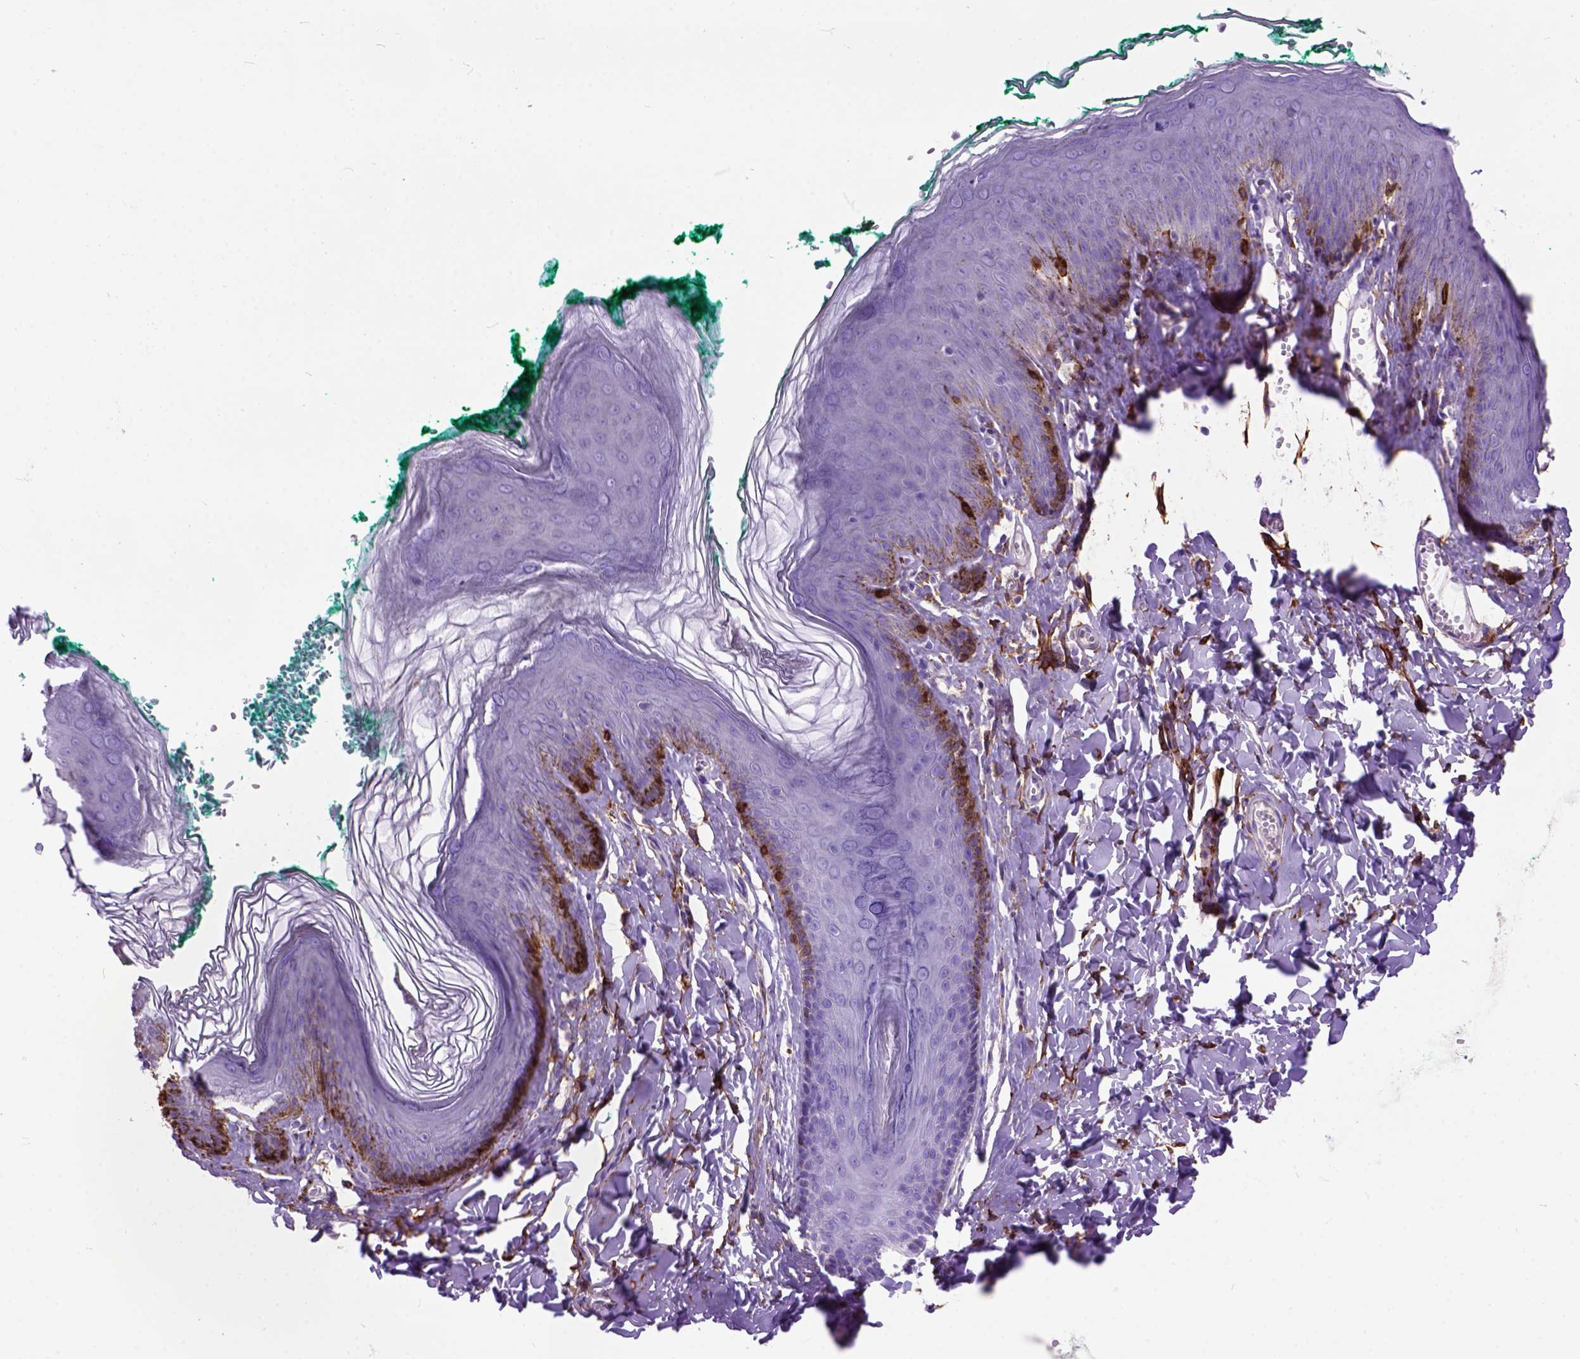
{"staining": {"intensity": "strong", "quantity": "<25%", "location": "cytoplasmic/membranous"}, "tissue": "skin", "cell_type": "Epidermal cells", "image_type": "normal", "snomed": [{"axis": "morphology", "description": "Normal tissue, NOS"}, {"axis": "topography", "description": "Vulva"}, {"axis": "topography", "description": "Peripheral nerve tissue"}], "caption": "Skin stained for a protein reveals strong cytoplasmic/membranous positivity in epidermal cells. Immunohistochemistry stains the protein of interest in brown and the nuclei are stained blue.", "gene": "MAPT", "patient": {"sex": "female", "age": 66}}